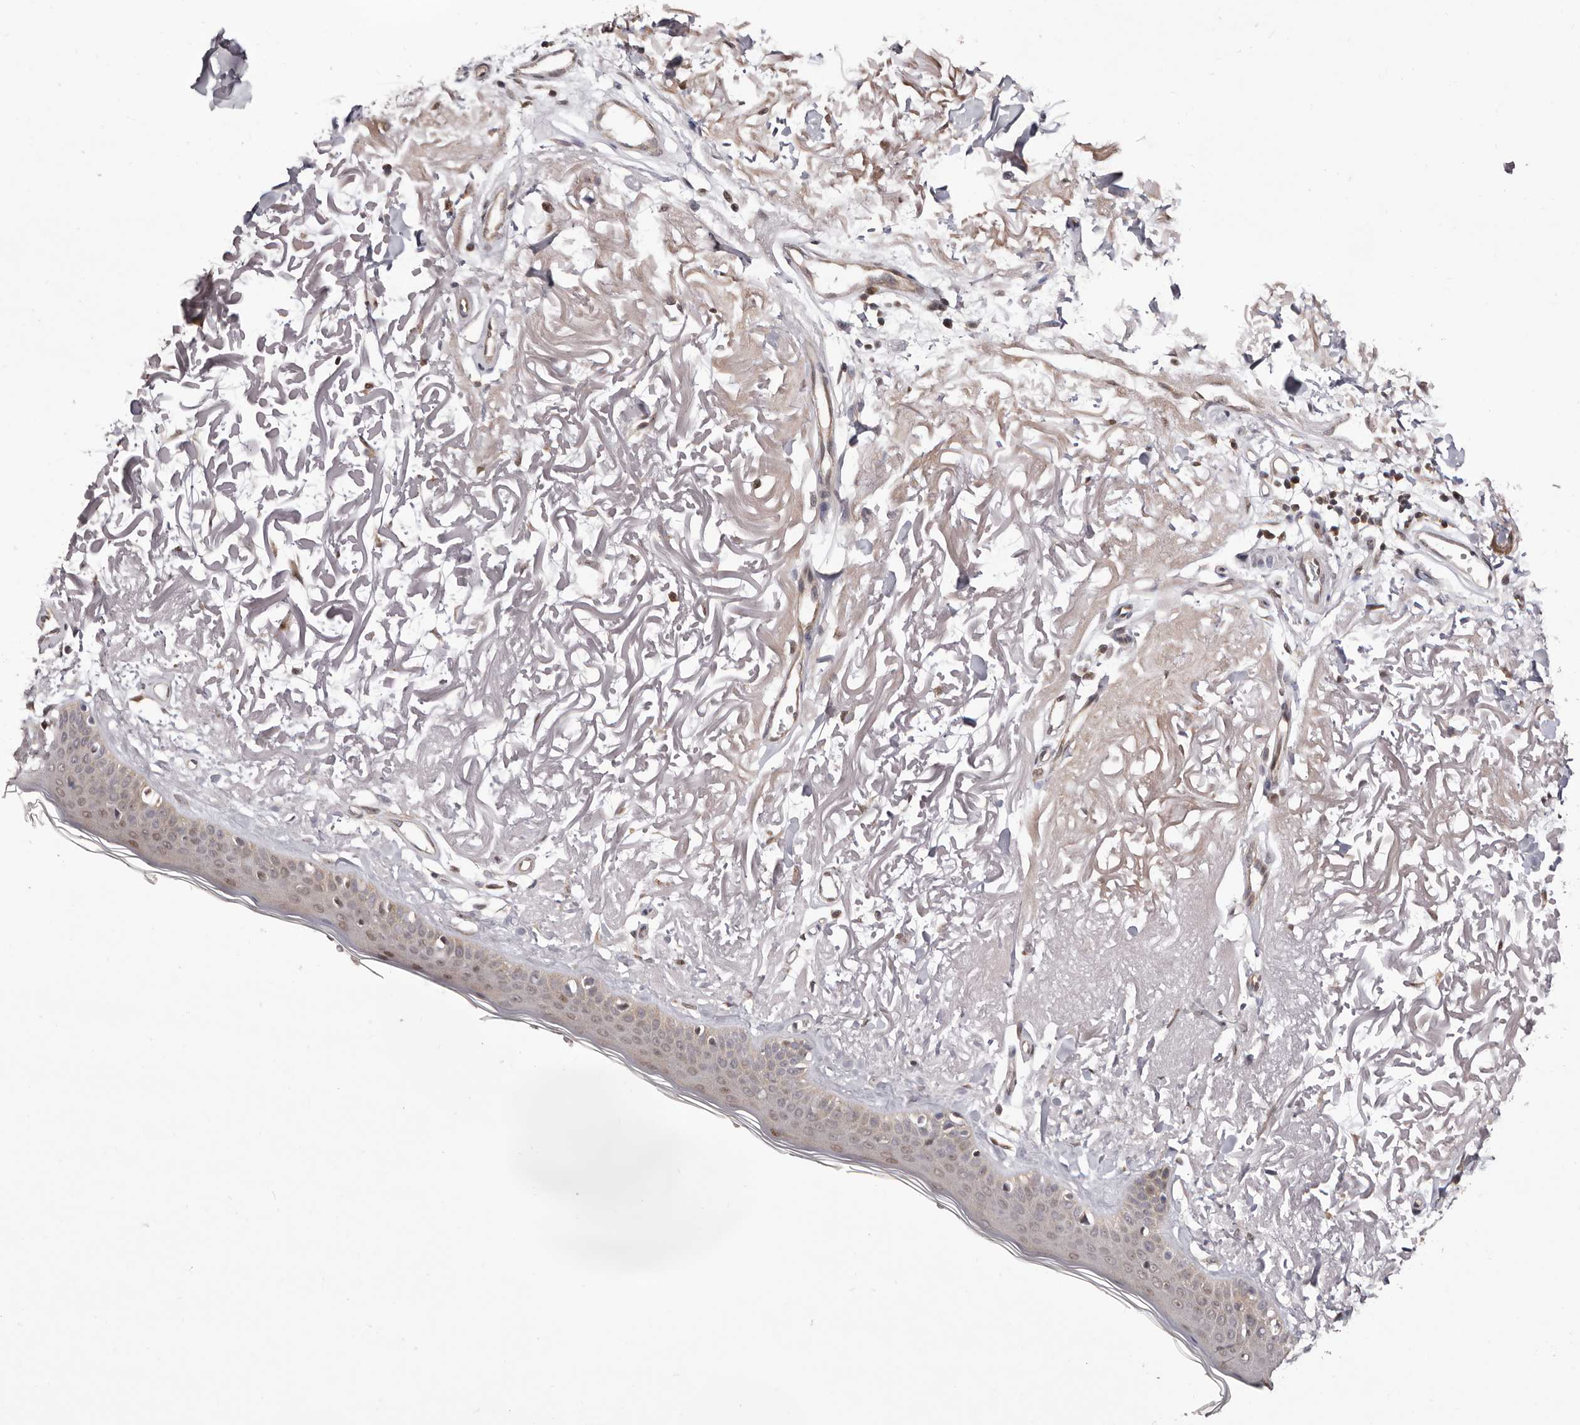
{"staining": {"intensity": "negative", "quantity": "none", "location": "none"}, "tissue": "skin", "cell_type": "Fibroblasts", "image_type": "normal", "snomed": [{"axis": "morphology", "description": "Normal tissue, NOS"}, {"axis": "topography", "description": "Skin"}, {"axis": "topography", "description": "Skeletal muscle"}], "caption": "A high-resolution histopathology image shows immunohistochemistry staining of normal skin, which displays no significant expression in fibroblasts. Brightfield microscopy of immunohistochemistry stained with DAB (brown) and hematoxylin (blue), captured at high magnification.", "gene": "GLRX3", "patient": {"sex": "male", "age": 83}}